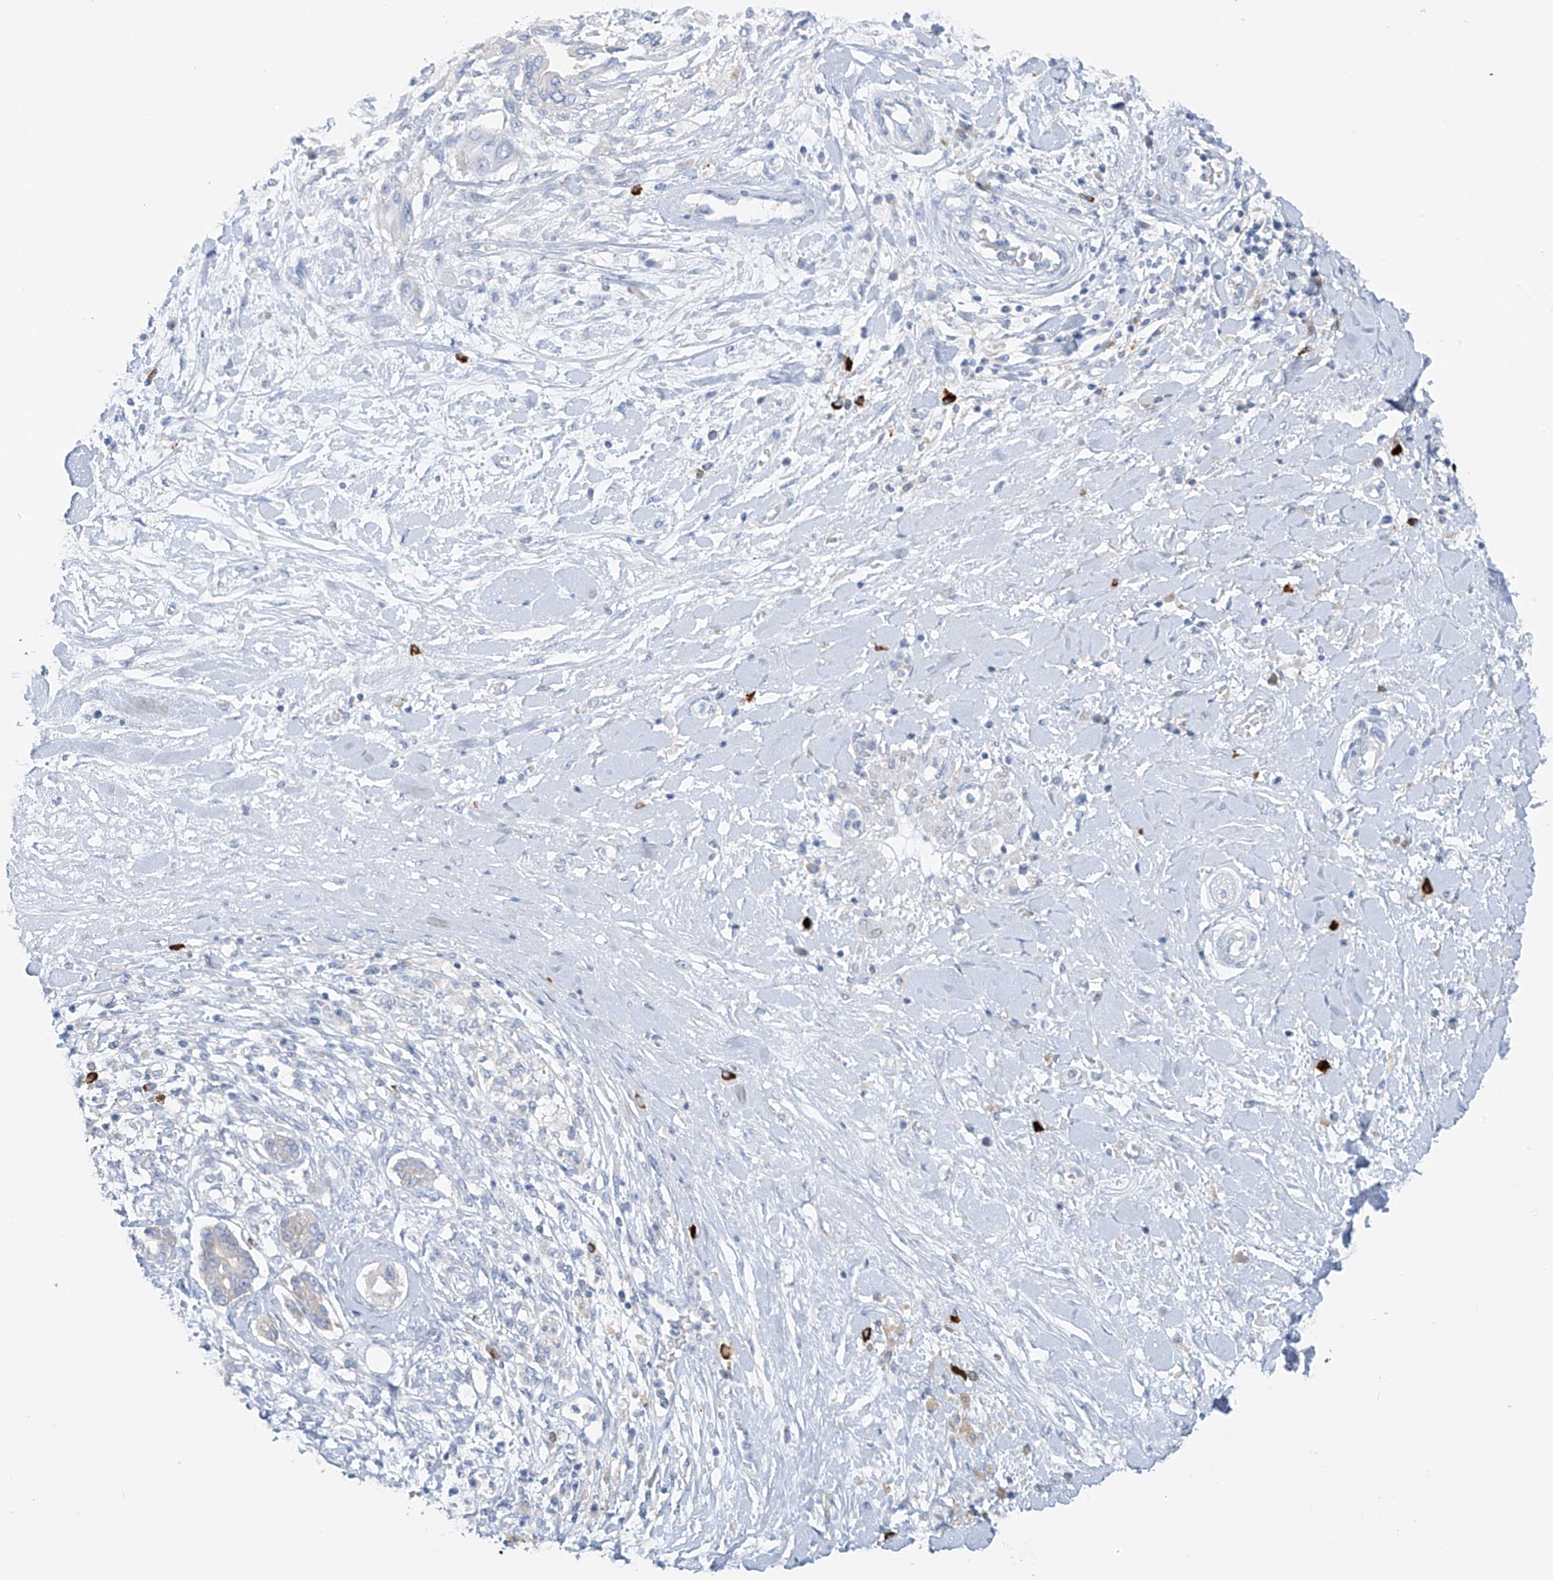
{"staining": {"intensity": "negative", "quantity": "none", "location": "none"}, "tissue": "pancreatic cancer", "cell_type": "Tumor cells", "image_type": "cancer", "snomed": [{"axis": "morphology", "description": "Inflammation, NOS"}, {"axis": "morphology", "description": "Adenocarcinoma, NOS"}, {"axis": "topography", "description": "Pancreas"}], "caption": "The photomicrograph demonstrates no significant staining in tumor cells of pancreatic adenocarcinoma.", "gene": "POMGNT2", "patient": {"sex": "female", "age": 56}}